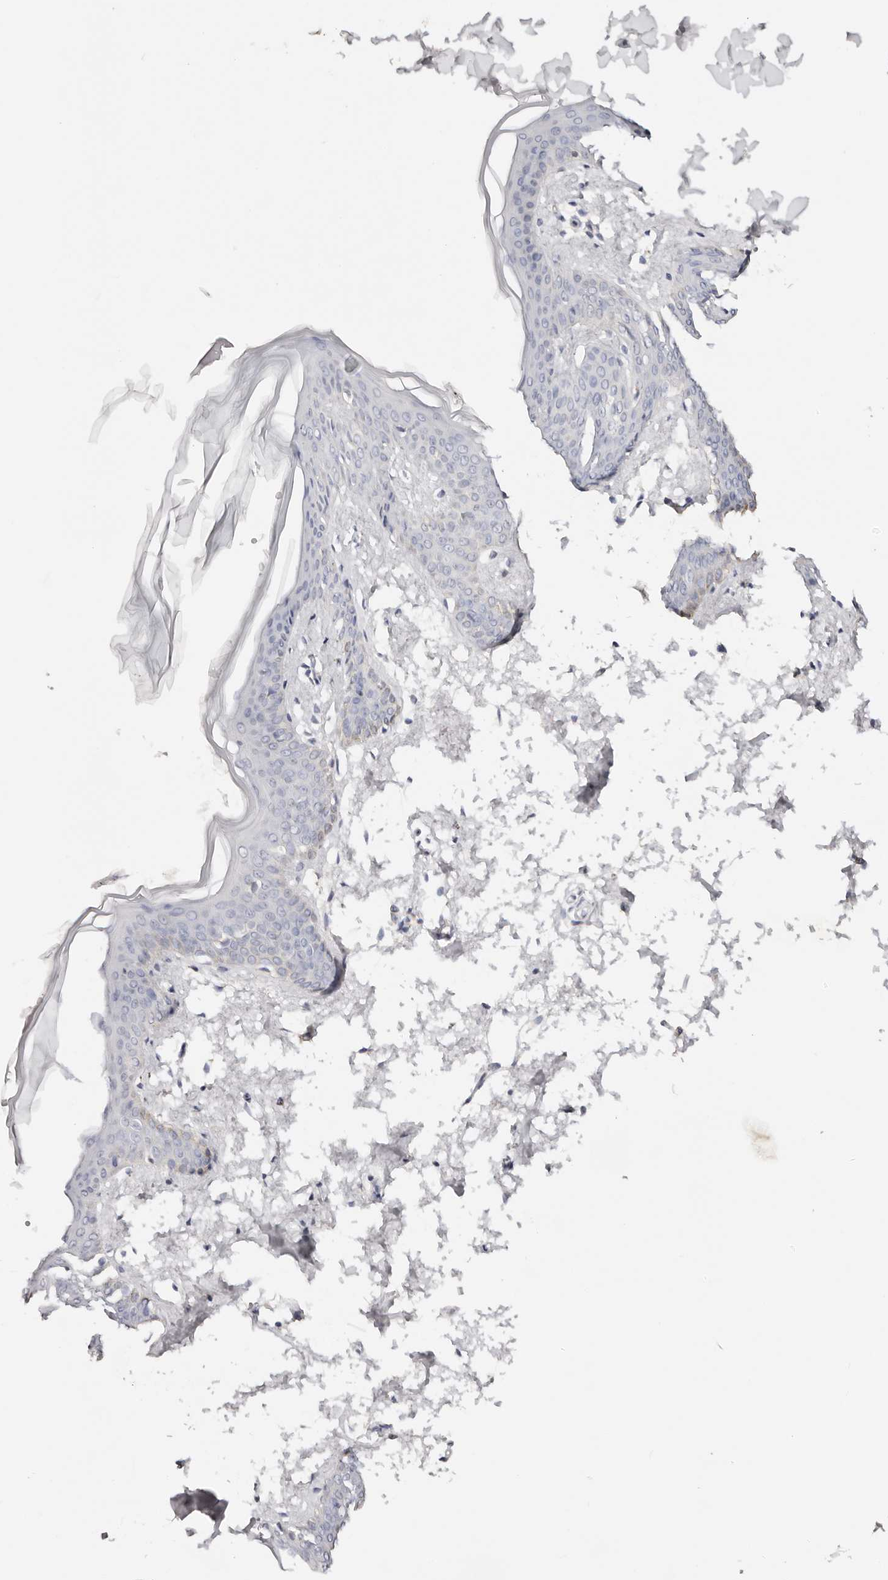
{"staining": {"intensity": "negative", "quantity": "none", "location": "none"}, "tissue": "skin", "cell_type": "Fibroblasts", "image_type": "normal", "snomed": [{"axis": "morphology", "description": "Normal tissue, NOS"}, {"axis": "topography", "description": "Skin"}], "caption": "This is a micrograph of immunohistochemistry staining of unremarkable skin, which shows no staining in fibroblasts. (IHC, brightfield microscopy, high magnification).", "gene": "DNASE1", "patient": {"sex": "female", "age": 17}}